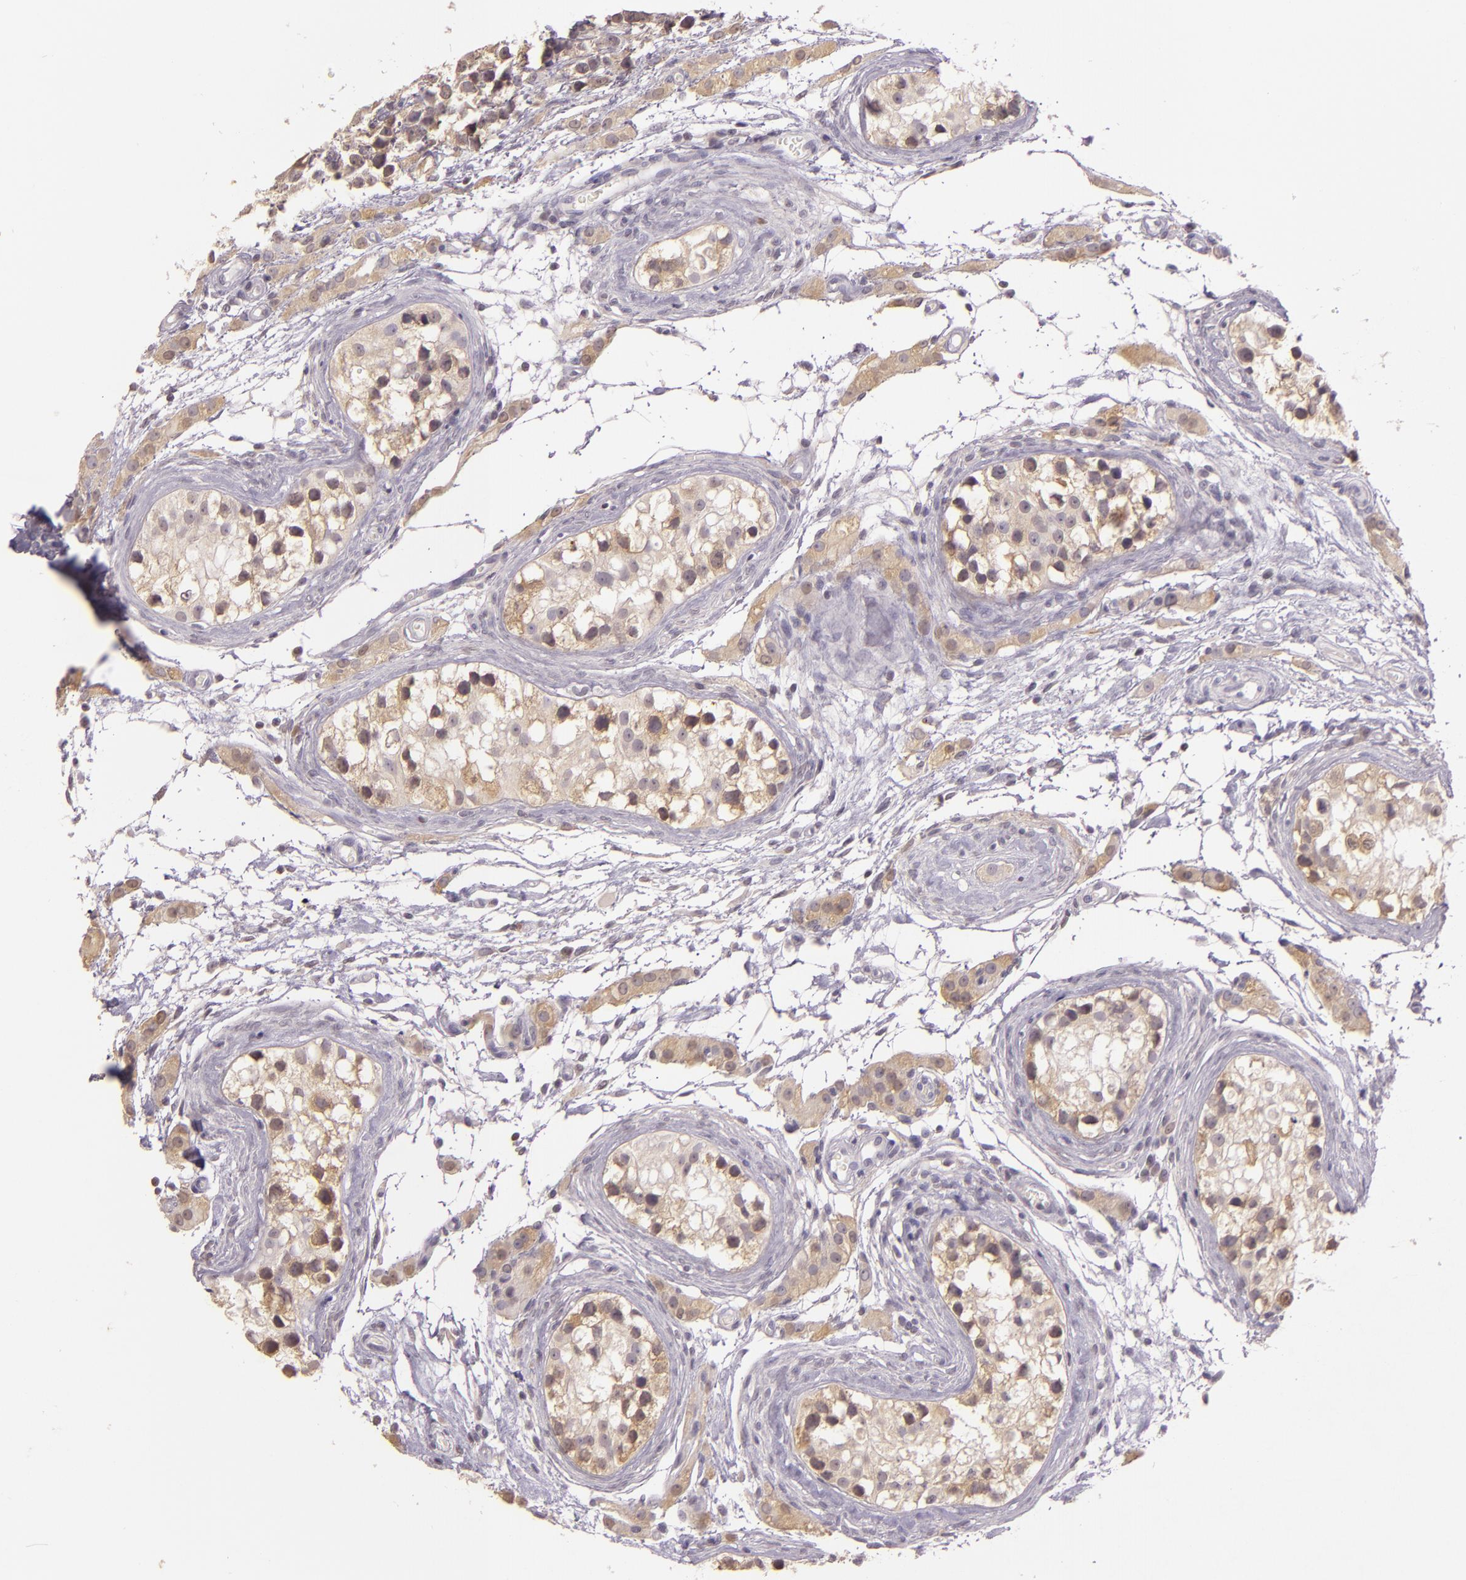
{"staining": {"intensity": "weak", "quantity": "25%-75%", "location": "cytoplasmic/membranous"}, "tissue": "testis cancer", "cell_type": "Tumor cells", "image_type": "cancer", "snomed": [{"axis": "morphology", "description": "Seminoma, NOS"}, {"axis": "topography", "description": "Testis"}], "caption": "IHC micrograph of testis cancer stained for a protein (brown), which reveals low levels of weak cytoplasmic/membranous positivity in about 25%-75% of tumor cells.", "gene": "HSPA8", "patient": {"sex": "male", "age": 25}}